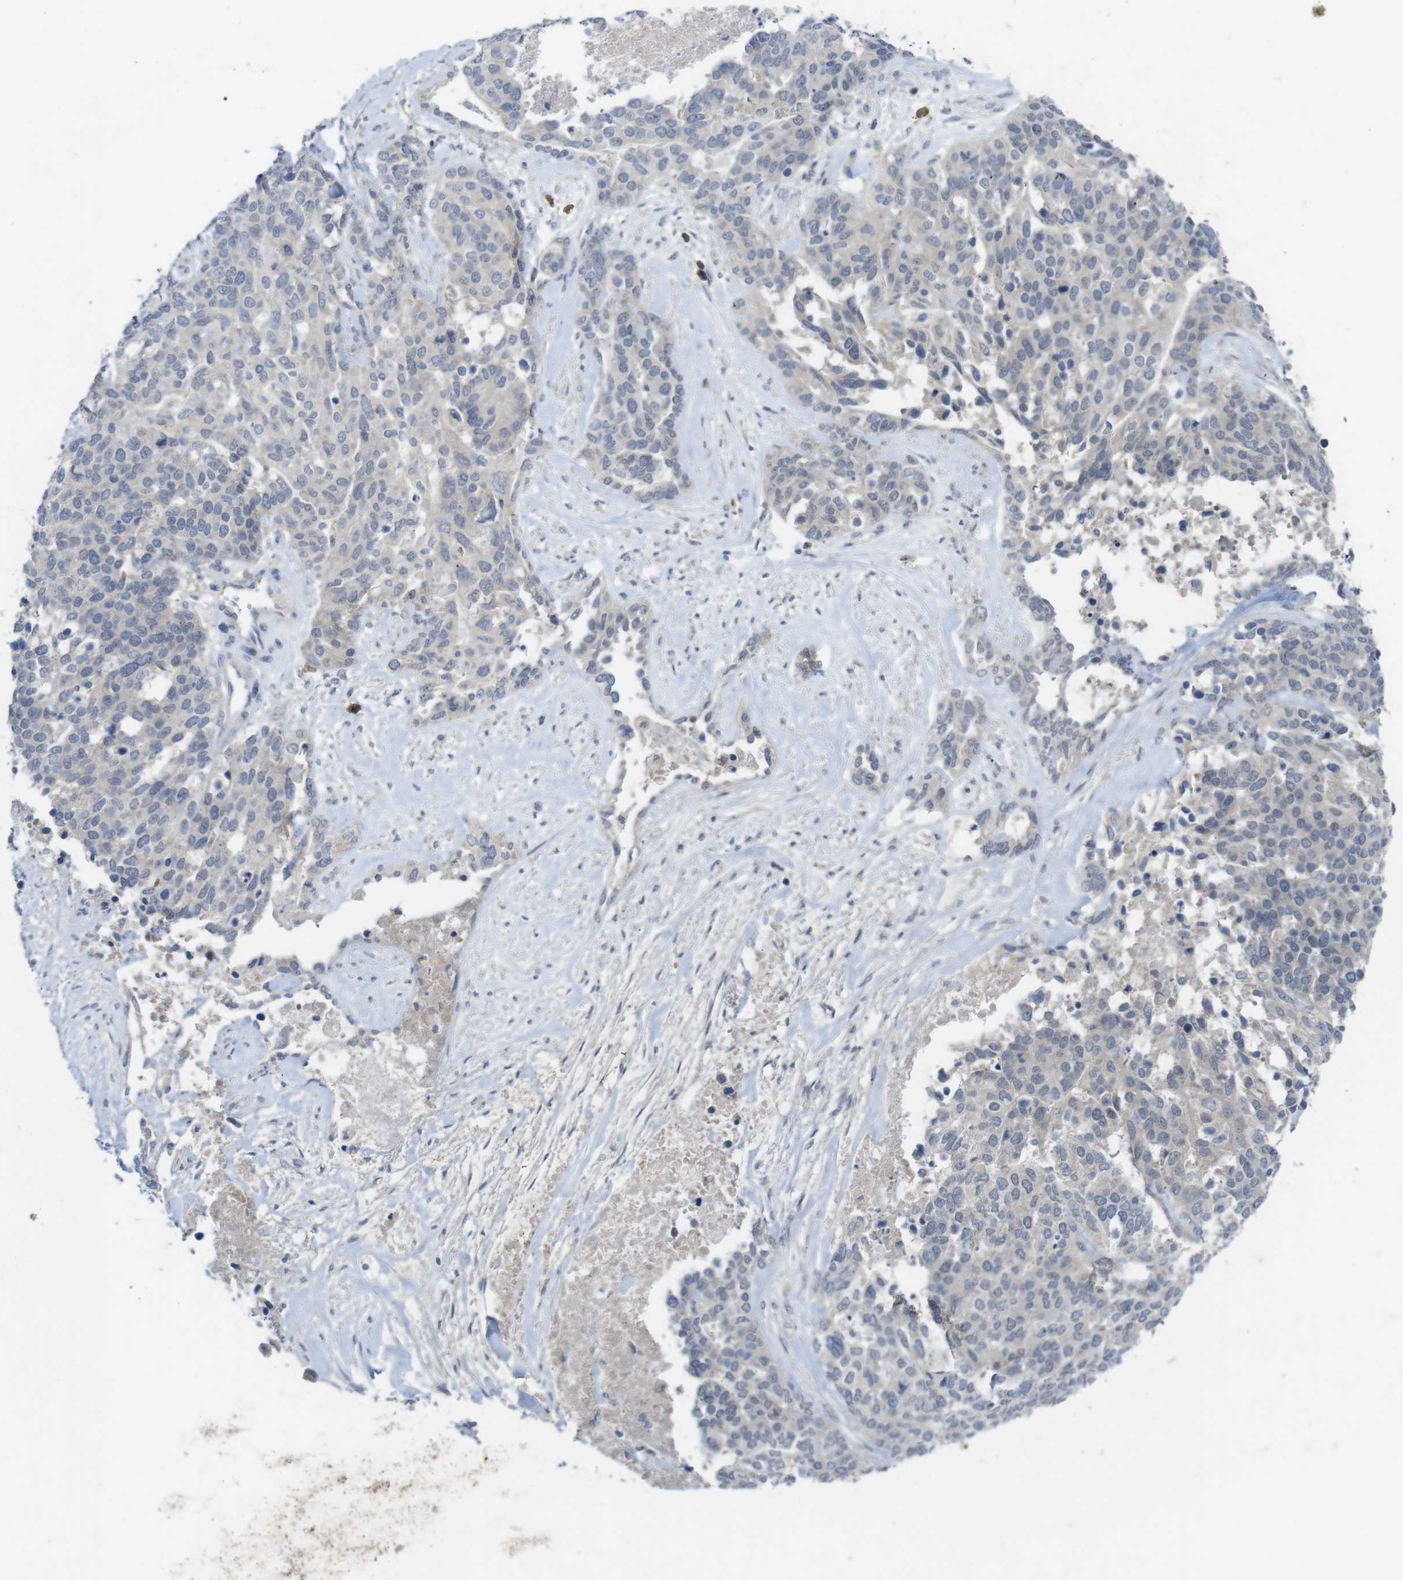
{"staining": {"intensity": "negative", "quantity": "none", "location": "none"}, "tissue": "ovarian cancer", "cell_type": "Tumor cells", "image_type": "cancer", "snomed": [{"axis": "morphology", "description": "Cystadenocarcinoma, serous, NOS"}, {"axis": "topography", "description": "Ovary"}], "caption": "This is an immunohistochemistry histopathology image of human ovarian serous cystadenocarcinoma. There is no expression in tumor cells.", "gene": "SLAMF7", "patient": {"sex": "female", "age": 44}}